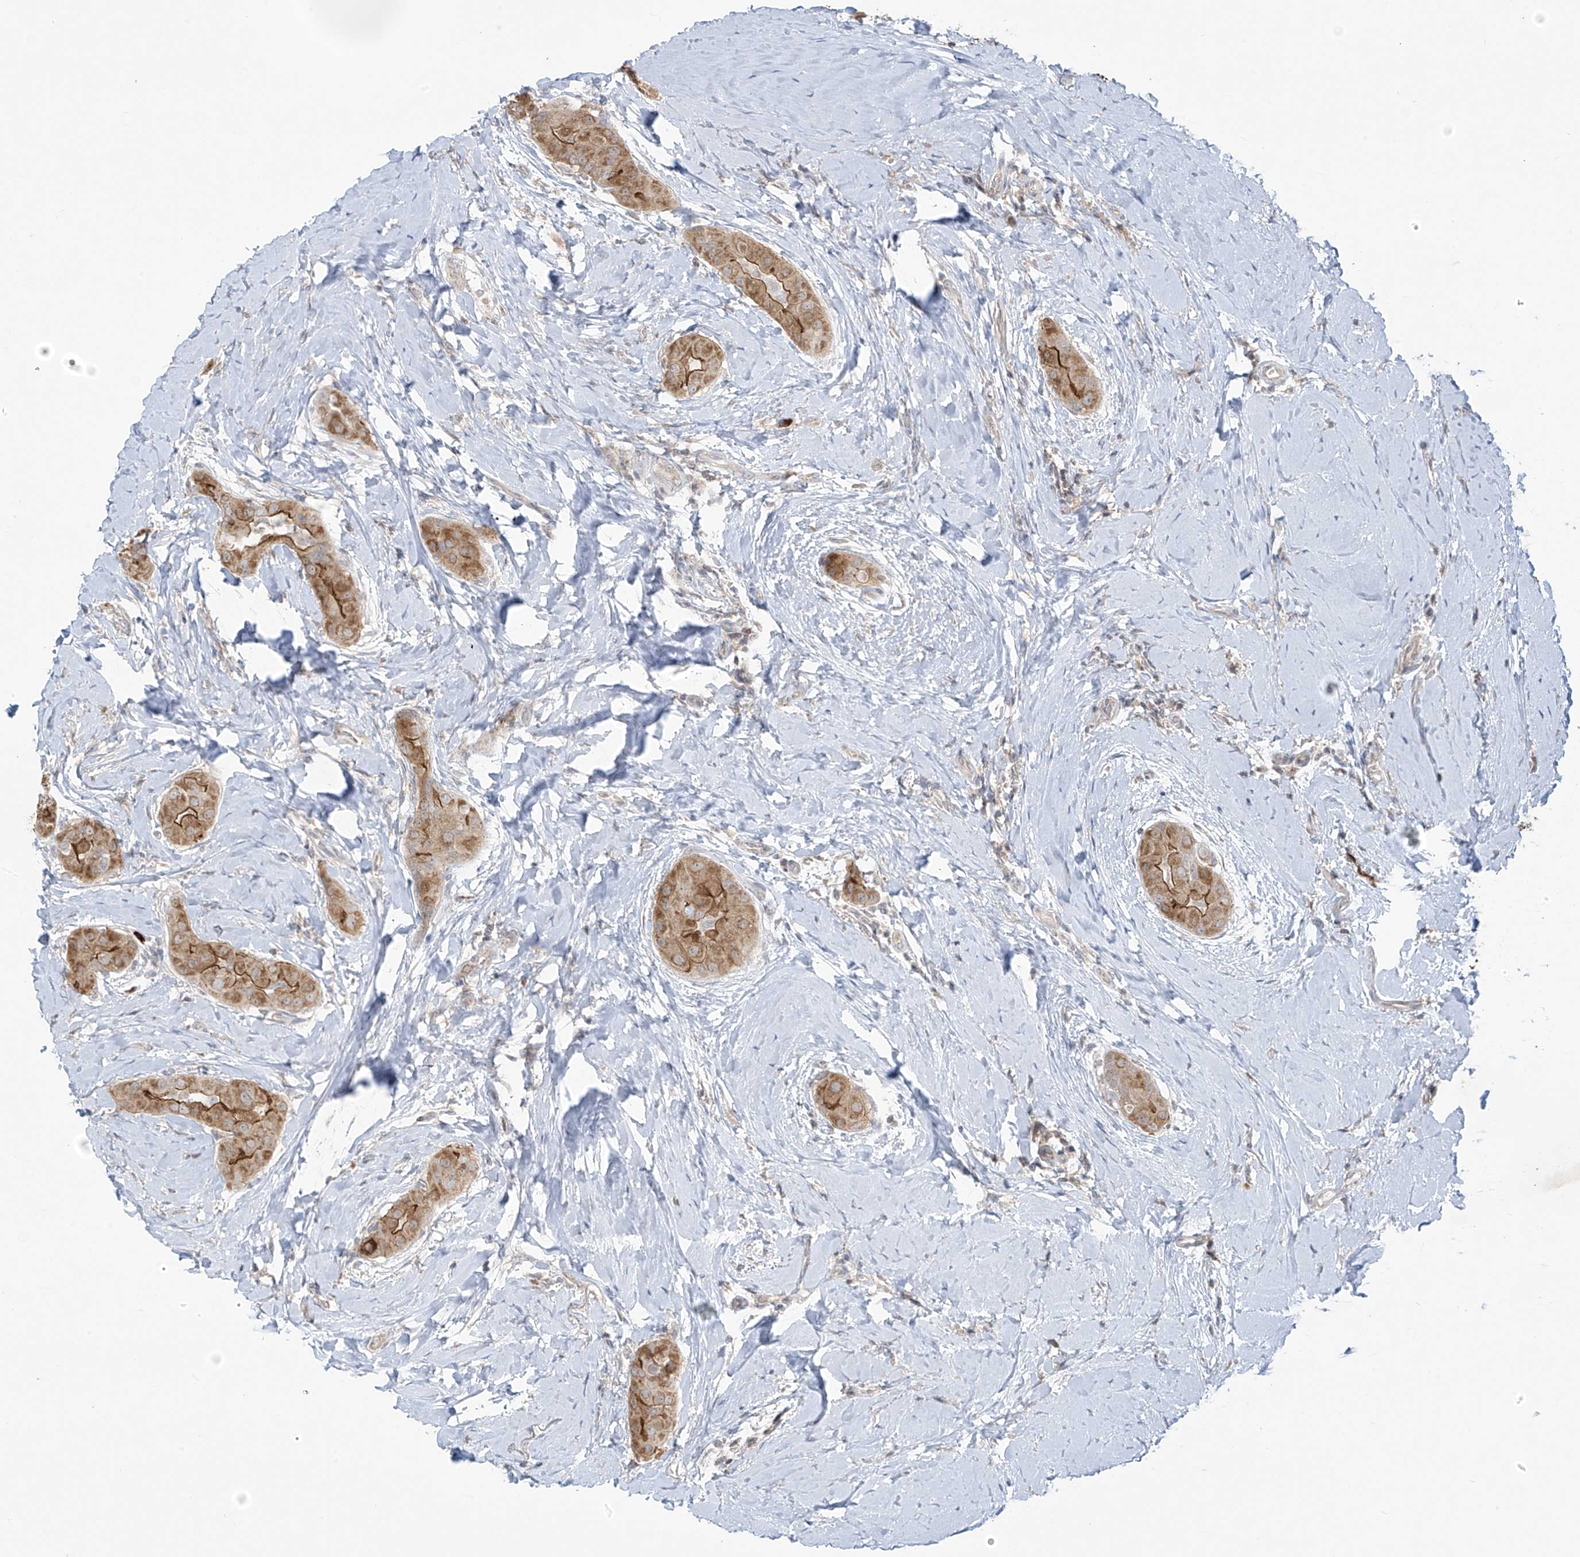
{"staining": {"intensity": "moderate", "quantity": ">75%", "location": "cytoplasmic/membranous"}, "tissue": "thyroid cancer", "cell_type": "Tumor cells", "image_type": "cancer", "snomed": [{"axis": "morphology", "description": "Papillary adenocarcinoma, NOS"}, {"axis": "topography", "description": "Thyroid gland"}], "caption": "Thyroid cancer (papillary adenocarcinoma) tissue shows moderate cytoplasmic/membranous expression in about >75% of tumor cells, visualized by immunohistochemistry.", "gene": "HDDC2", "patient": {"sex": "male", "age": 33}}